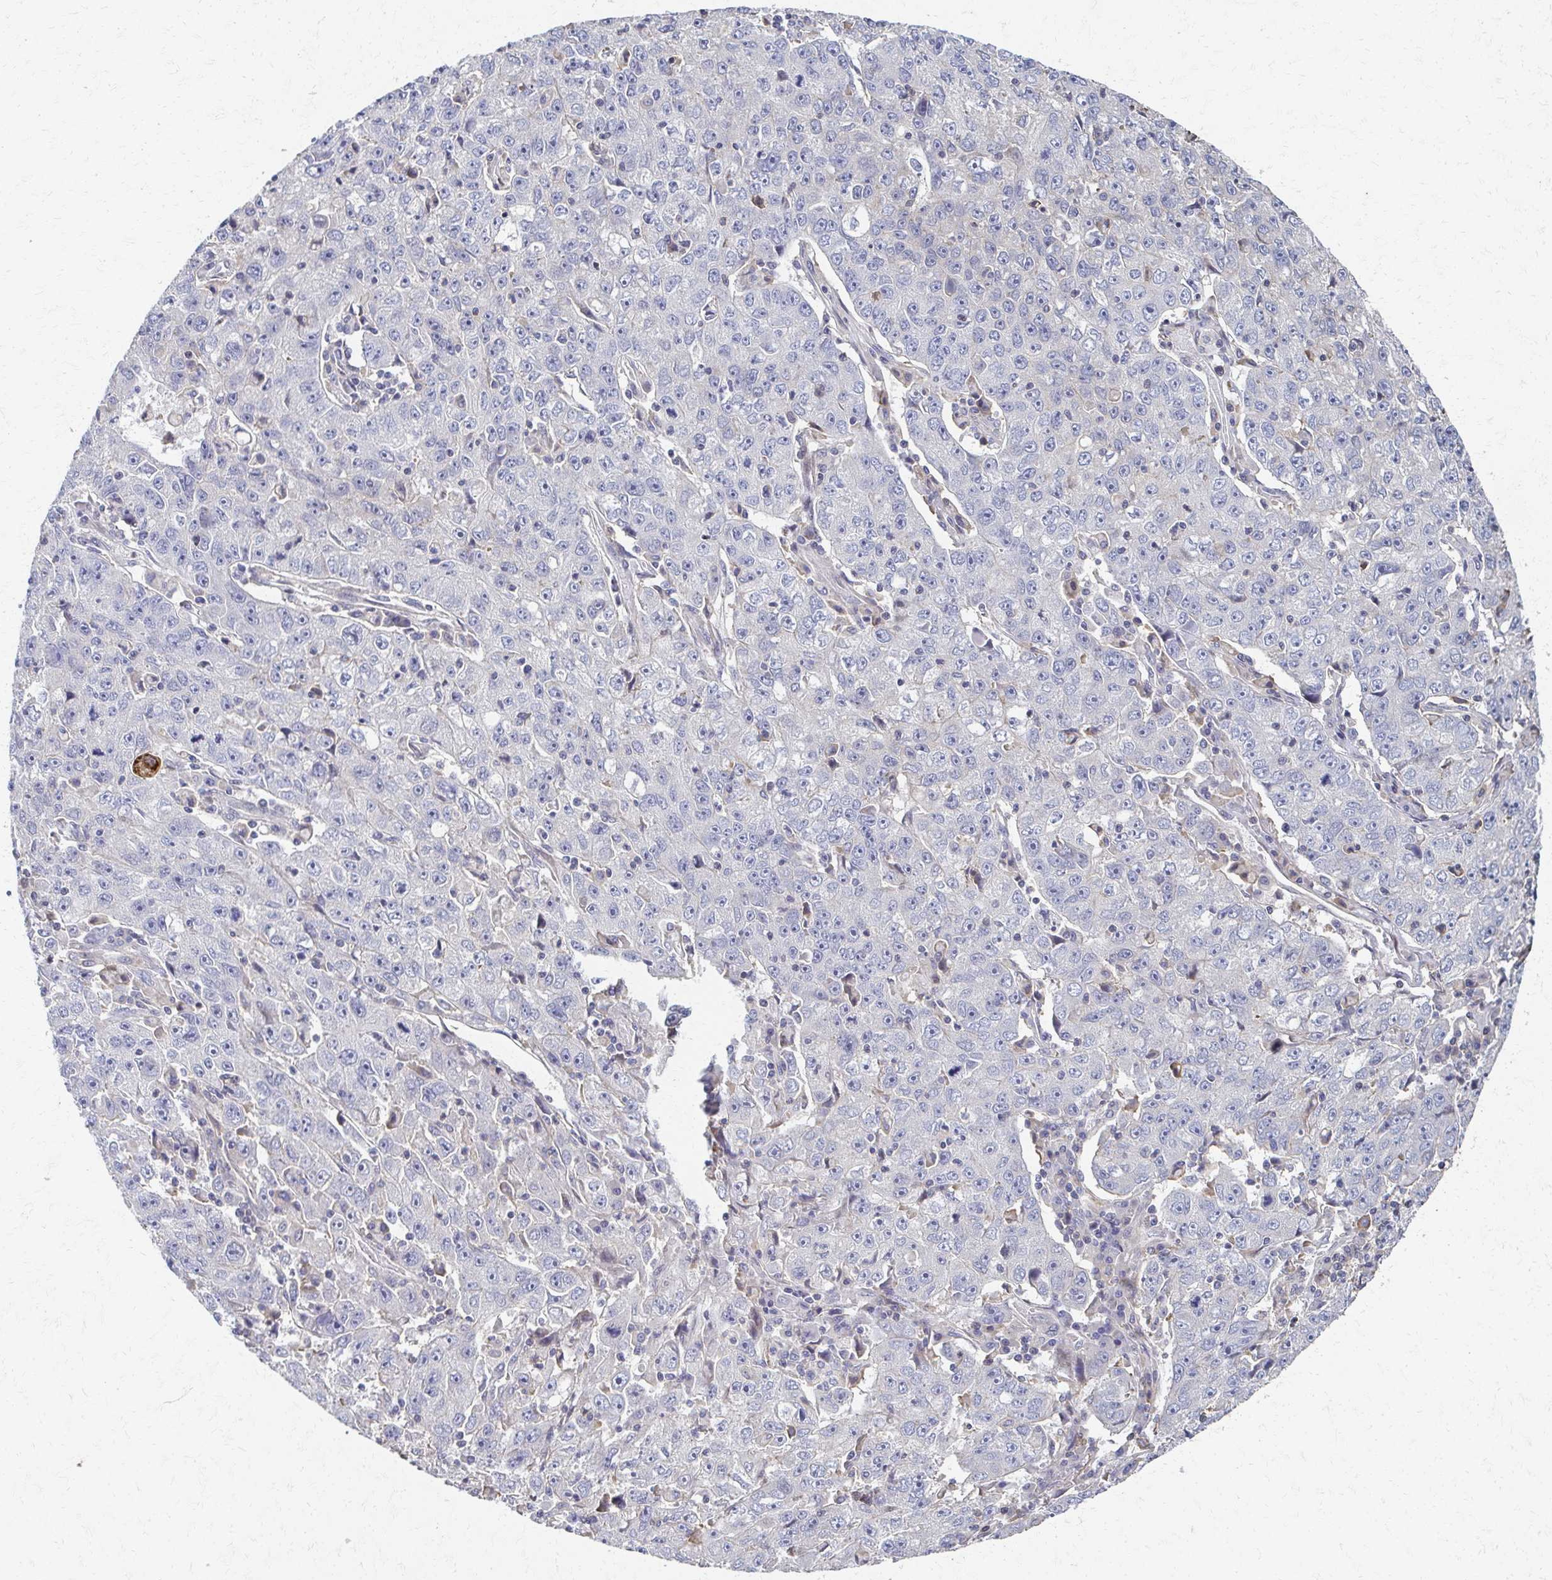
{"staining": {"intensity": "negative", "quantity": "none", "location": "none"}, "tissue": "lung cancer", "cell_type": "Tumor cells", "image_type": "cancer", "snomed": [{"axis": "morphology", "description": "Normal morphology"}, {"axis": "morphology", "description": "Adenocarcinoma, NOS"}, {"axis": "topography", "description": "Lymph node"}, {"axis": "topography", "description": "Lung"}], "caption": "Tumor cells show no significant positivity in lung adenocarcinoma. (DAB immunohistochemistry with hematoxylin counter stain).", "gene": "EOLA2", "patient": {"sex": "female", "age": 57}}